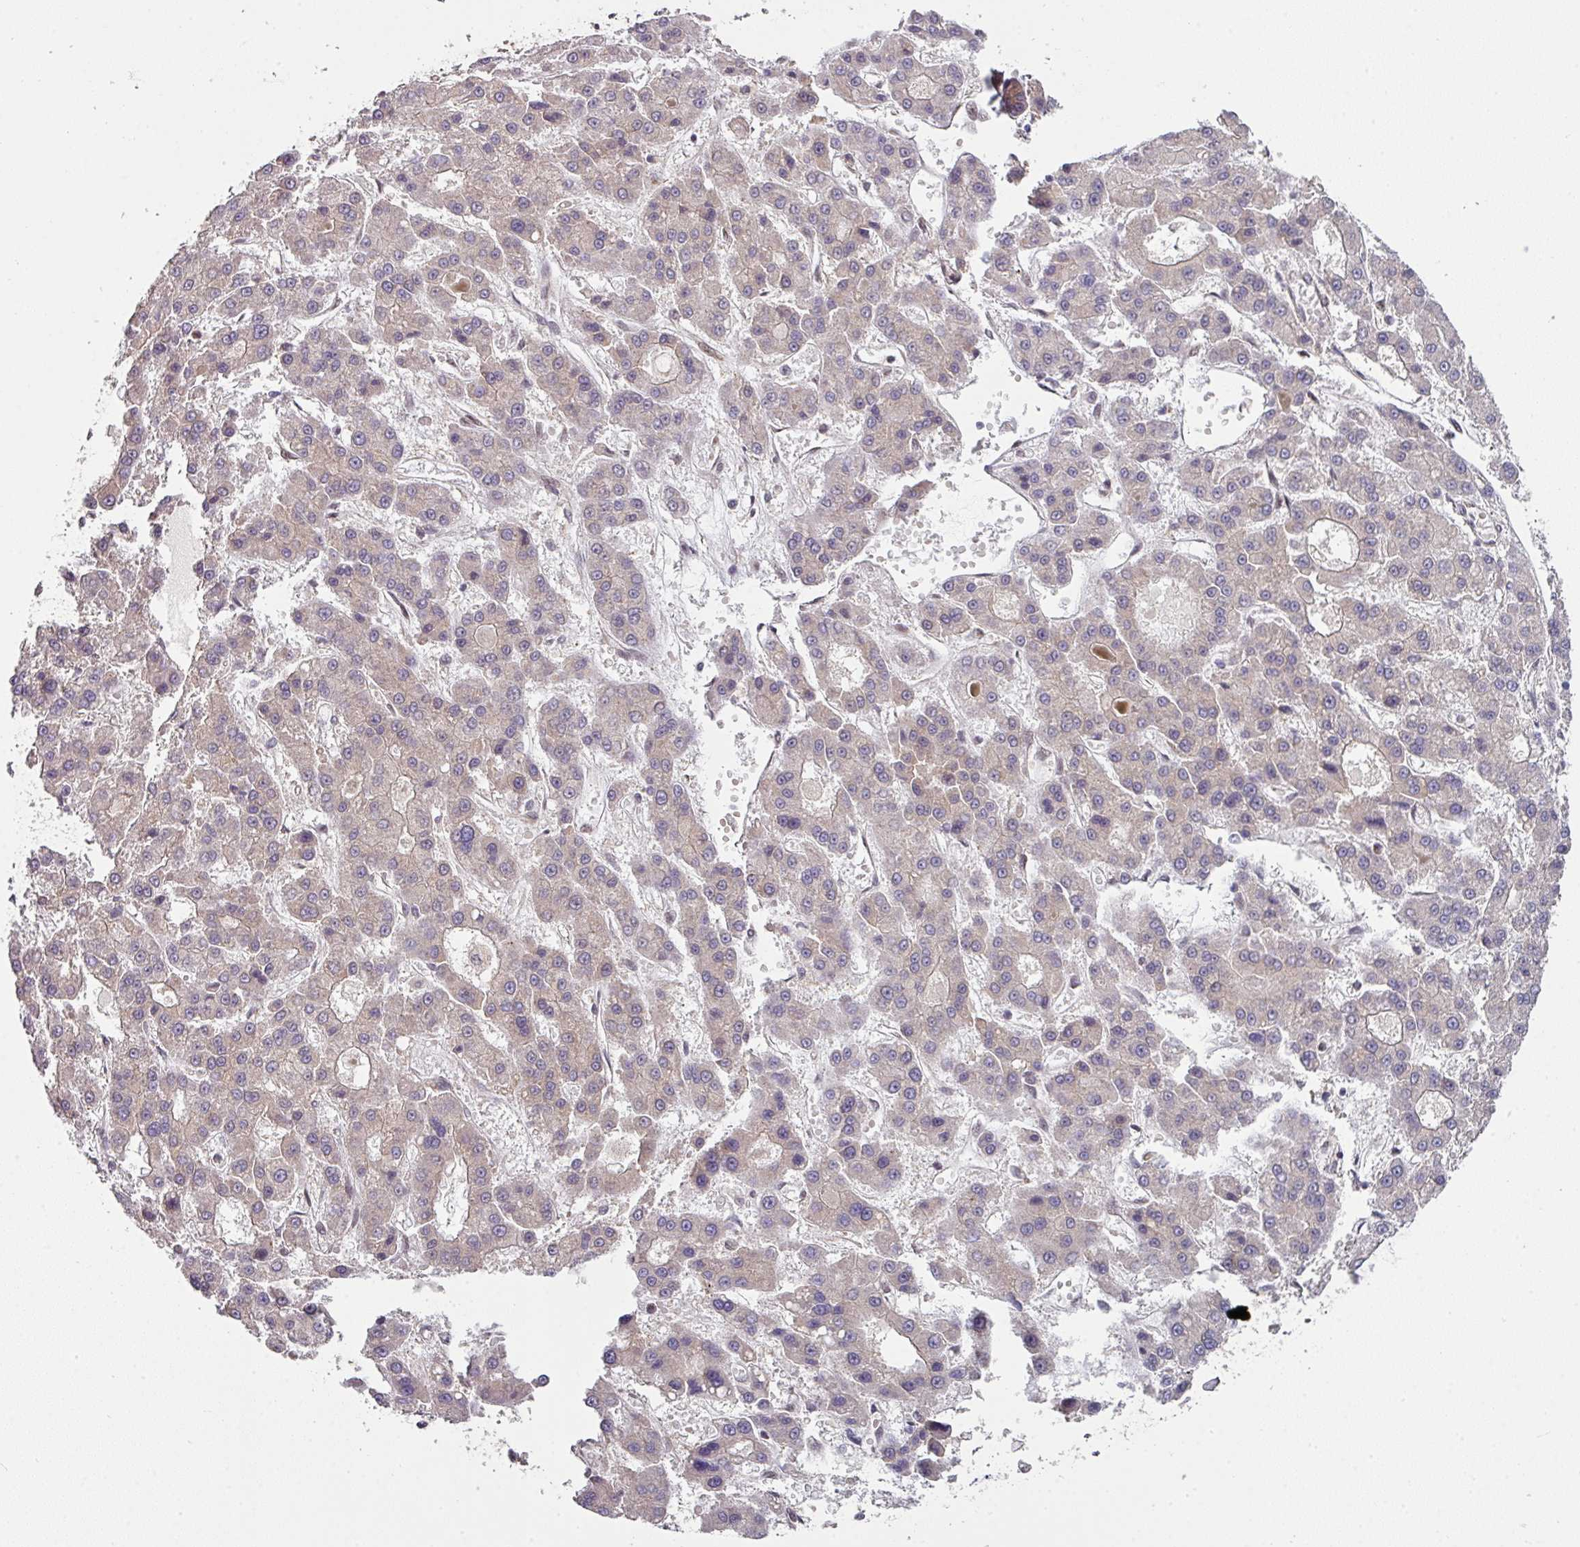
{"staining": {"intensity": "negative", "quantity": "none", "location": "none"}, "tissue": "liver cancer", "cell_type": "Tumor cells", "image_type": "cancer", "snomed": [{"axis": "morphology", "description": "Carcinoma, Hepatocellular, NOS"}, {"axis": "topography", "description": "Liver"}], "caption": "Tumor cells are negative for protein expression in human hepatocellular carcinoma (liver).", "gene": "CAMLG", "patient": {"sex": "male", "age": 70}}